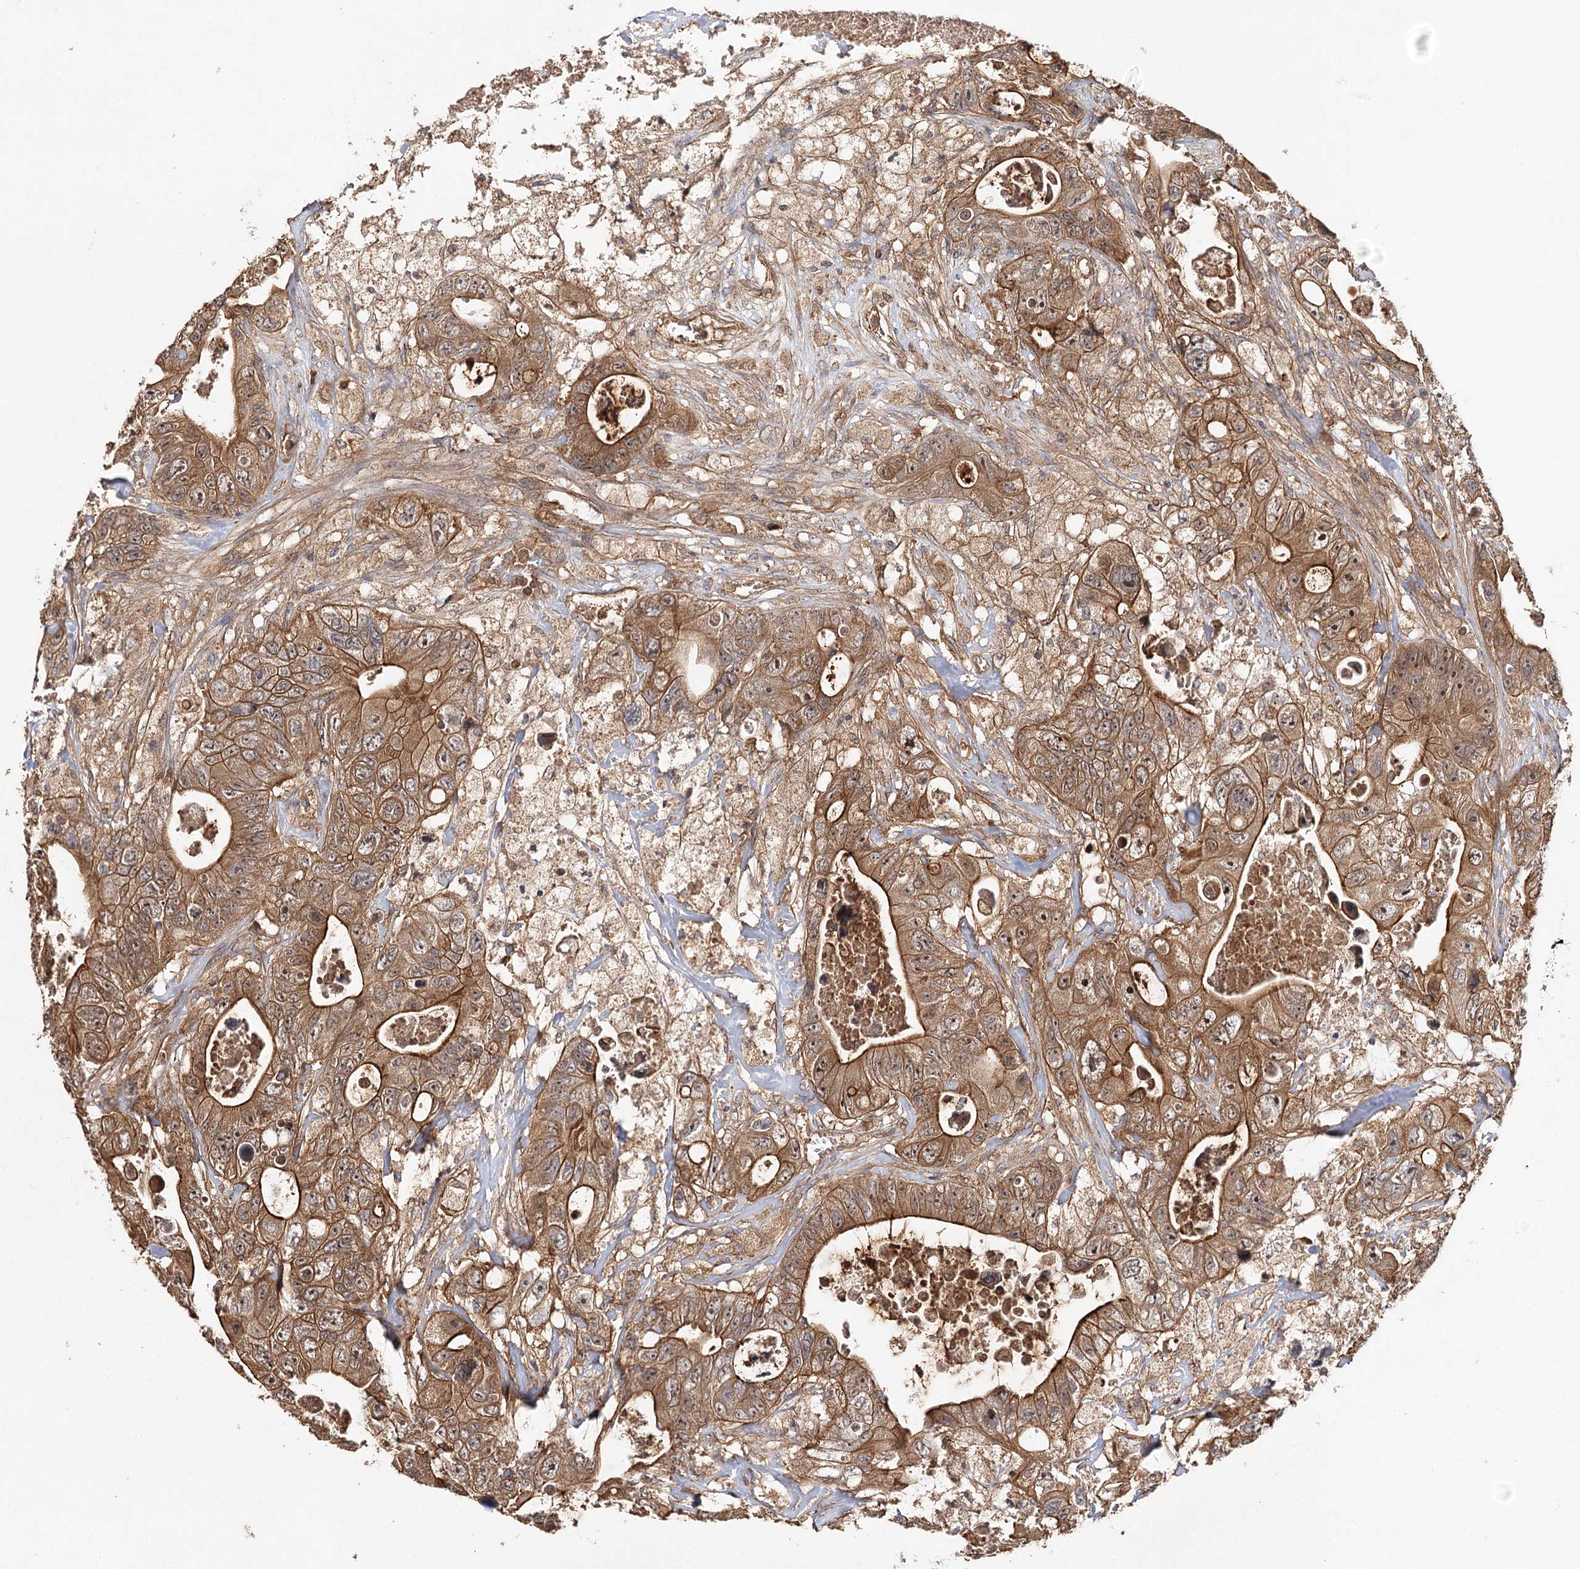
{"staining": {"intensity": "moderate", "quantity": ">75%", "location": "cytoplasmic/membranous,nuclear"}, "tissue": "colorectal cancer", "cell_type": "Tumor cells", "image_type": "cancer", "snomed": [{"axis": "morphology", "description": "Adenocarcinoma, NOS"}, {"axis": "topography", "description": "Colon"}], "caption": "The photomicrograph exhibits a brown stain indicating the presence of a protein in the cytoplasmic/membranous and nuclear of tumor cells in colorectal cancer.", "gene": "BCR", "patient": {"sex": "female", "age": 46}}